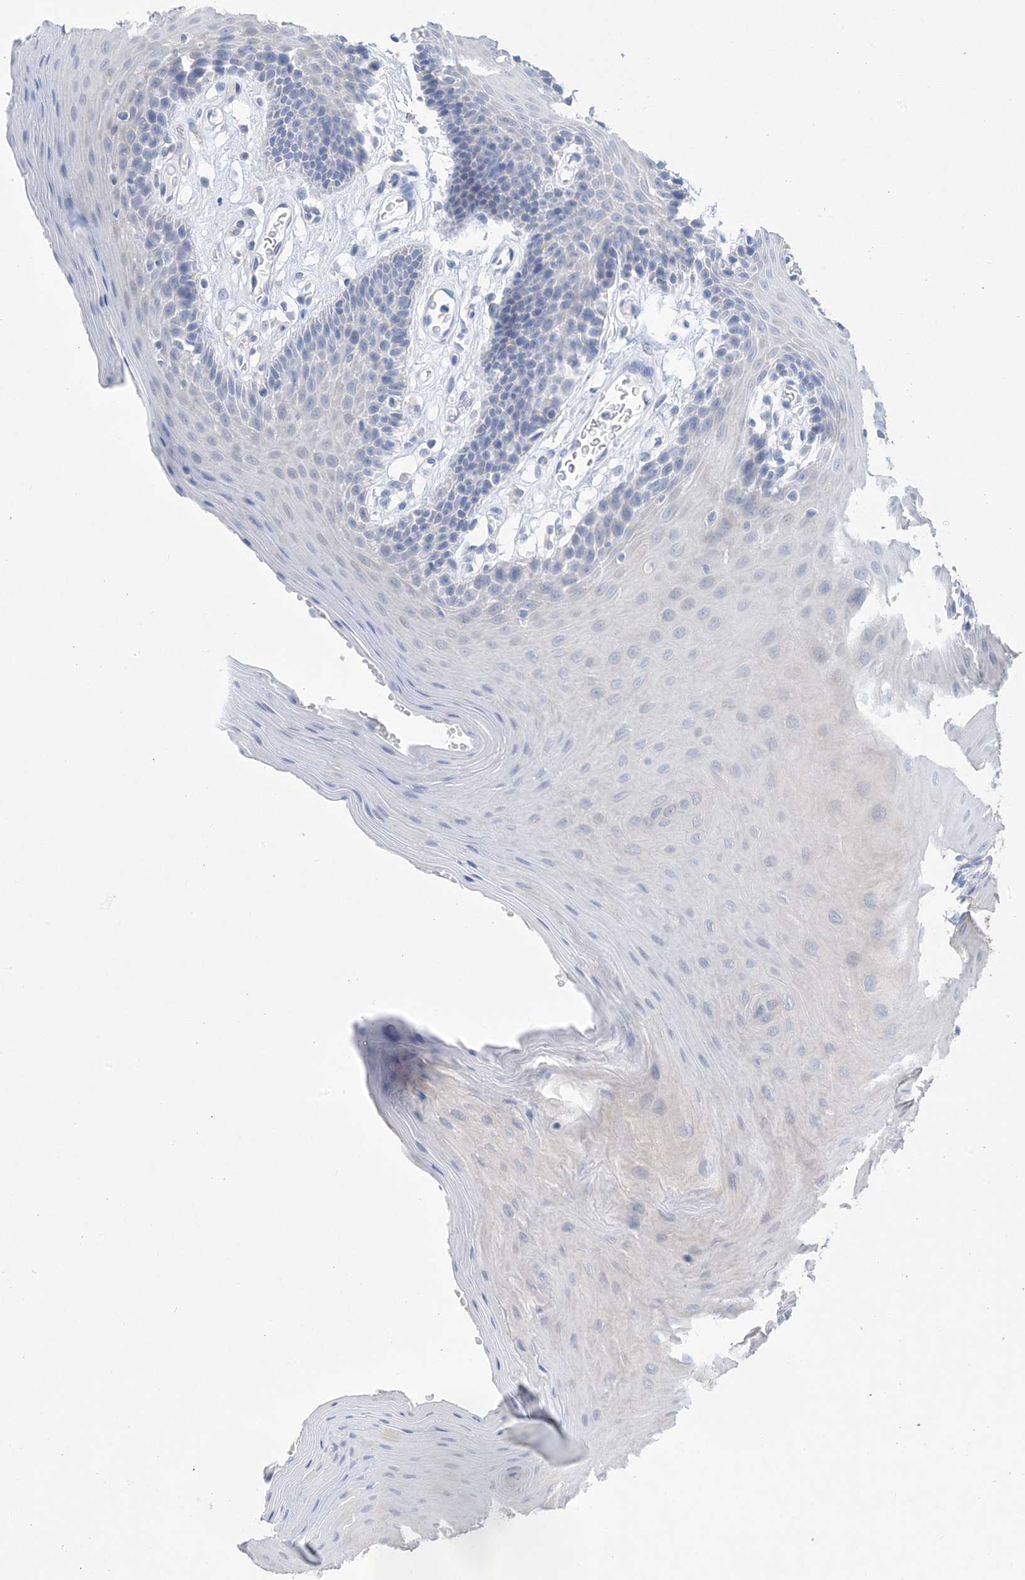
{"staining": {"intensity": "negative", "quantity": "none", "location": "none"}, "tissue": "oral mucosa", "cell_type": "Squamous epithelial cells", "image_type": "normal", "snomed": [{"axis": "morphology", "description": "Normal tissue, NOS"}, {"axis": "morphology", "description": "Squamous cell carcinoma, NOS"}, {"axis": "topography", "description": "Skeletal muscle"}, {"axis": "topography", "description": "Oral tissue"}, {"axis": "topography", "description": "Salivary gland"}, {"axis": "topography", "description": "Head-Neck"}], "caption": "Oral mucosa stained for a protein using immunohistochemistry (IHC) exhibits no expression squamous epithelial cells.", "gene": "CLEC16A", "patient": {"sex": "male", "age": 54}}